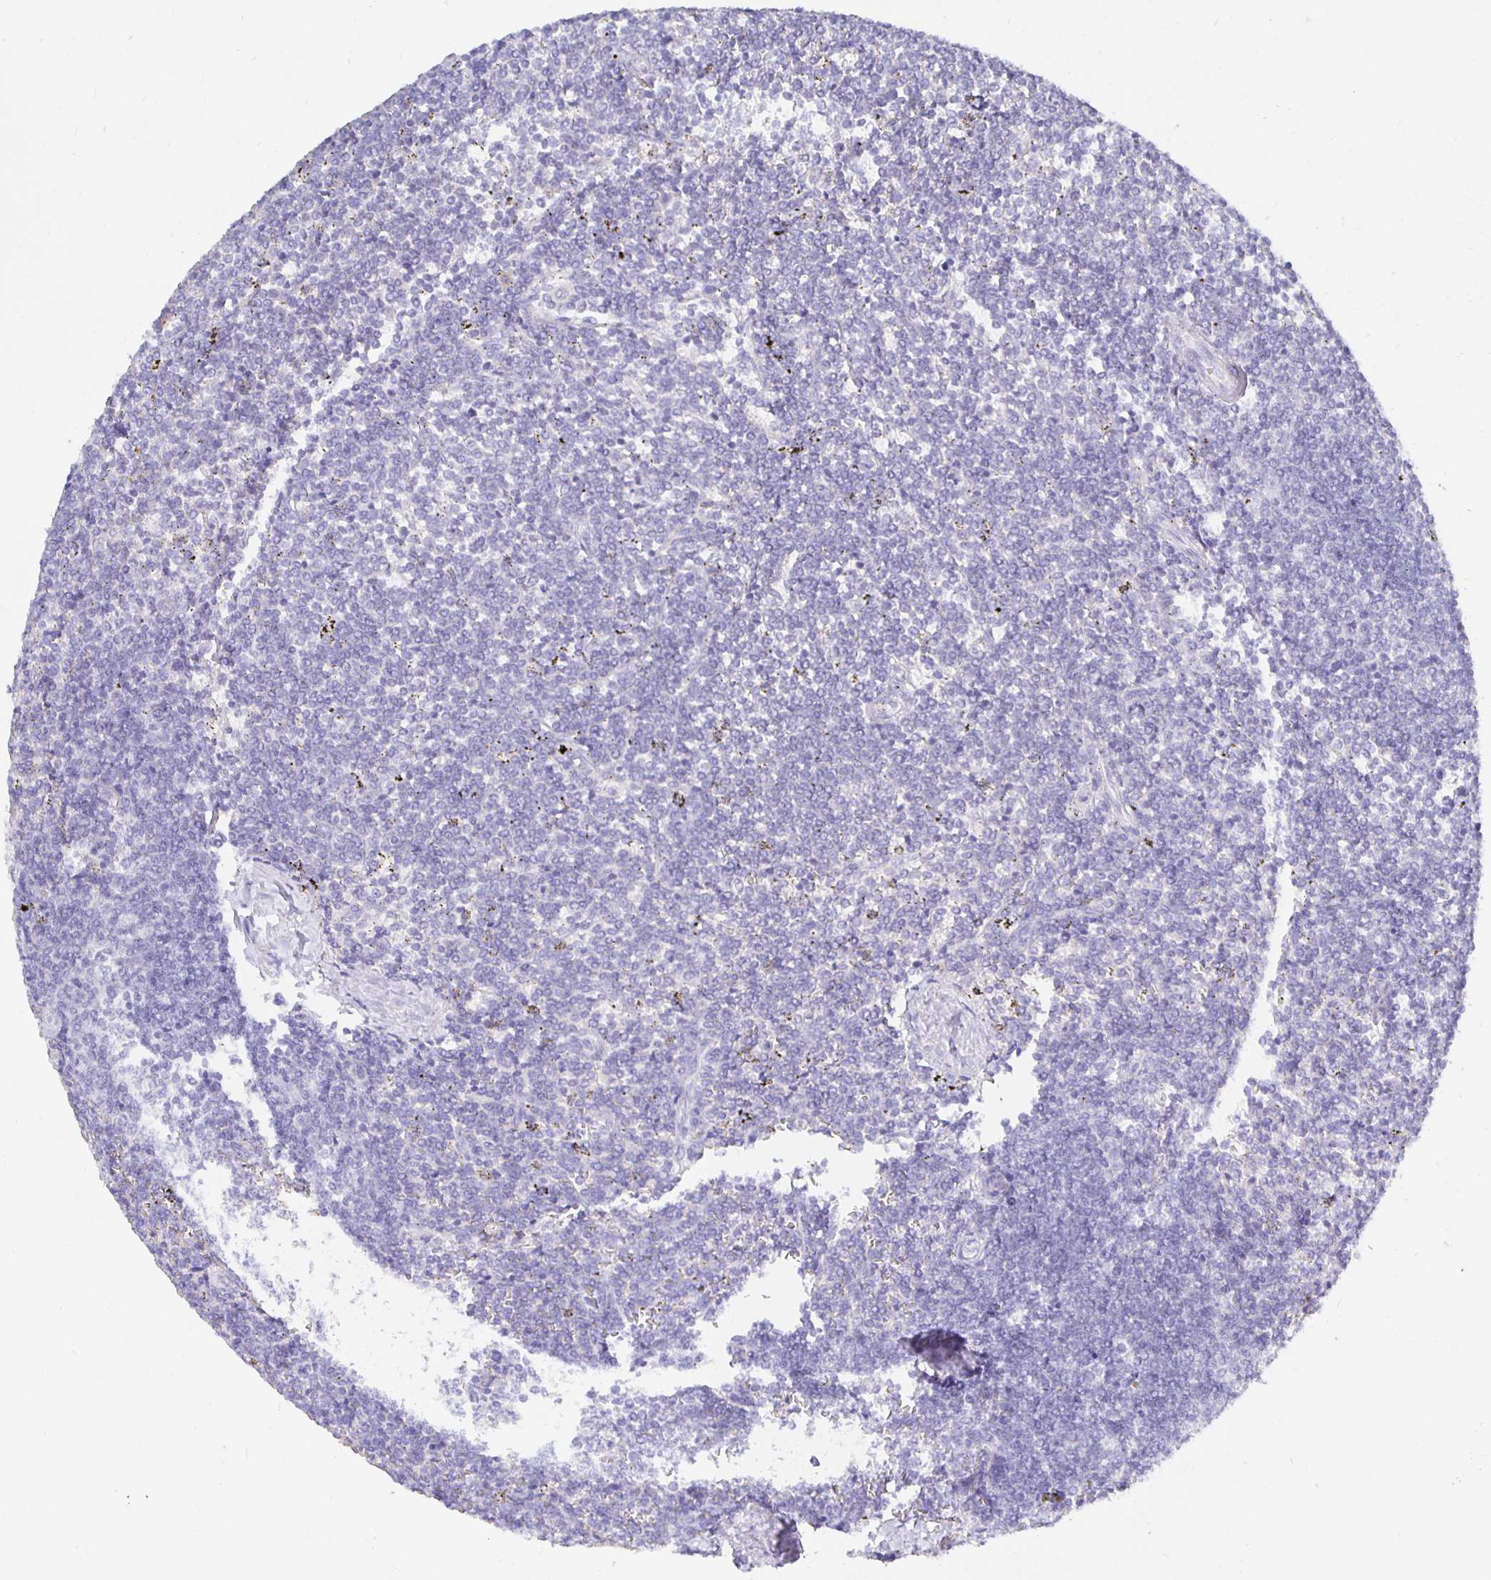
{"staining": {"intensity": "negative", "quantity": "none", "location": "none"}, "tissue": "lymphoma", "cell_type": "Tumor cells", "image_type": "cancer", "snomed": [{"axis": "morphology", "description": "Malignant lymphoma, non-Hodgkin's type, Low grade"}, {"axis": "topography", "description": "Spleen"}], "caption": "Immunohistochemistry (IHC) image of neoplastic tissue: human low-grade malignant lymphoma, non-Hodgkin's type stained with DAB demonstrates no significant protein positivity in tumor cells. (DAB (3,3'-diaminobenzidine) immunohistochemistry visualized using brightfield microscopy, high magnification).", "gene": "UMOD", "patient": {"sex": "male", "age": 78}}